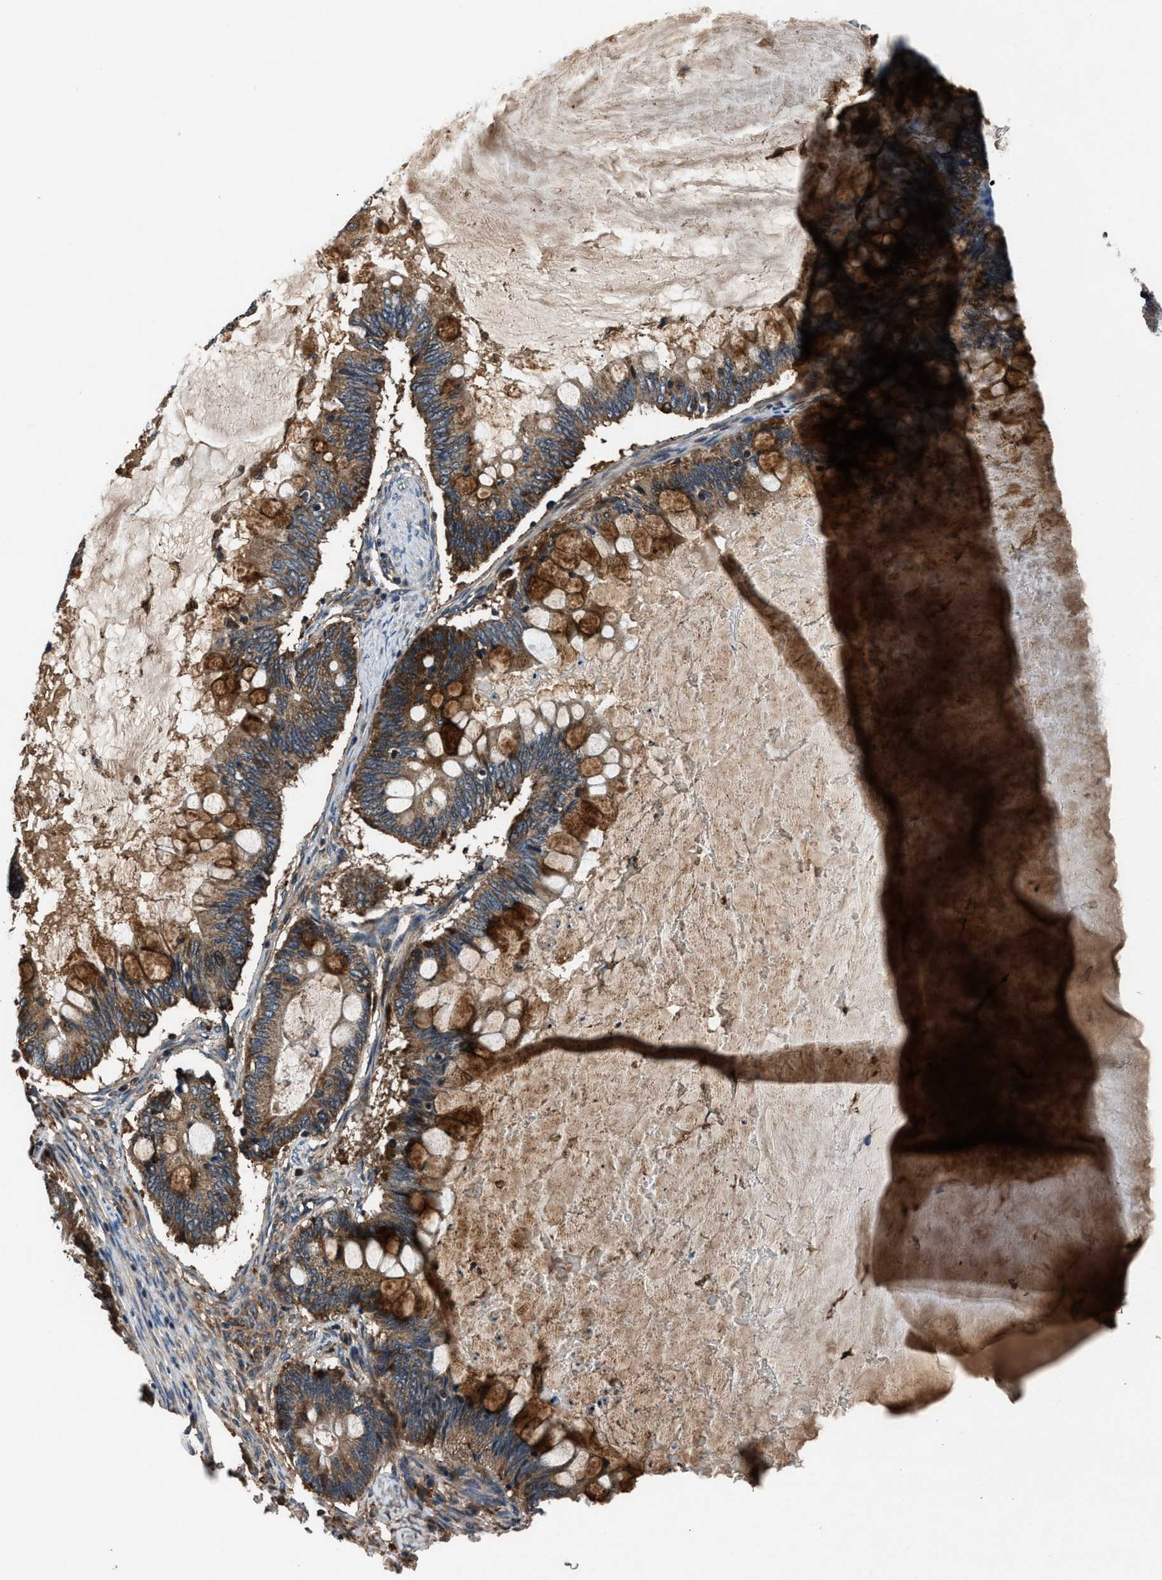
{"staining": {"intensity": "moderate", "quantity": ">75%", "location": "cytoplasmic/membranous"}, "tissue": "ovarian cancer", "cell_type": "Tumor cells", "image_type": "cancer", "snomed": [{"axis": "morphology", "description": "Cystadenocarcinoma, mucinous, NOS"}, {"axis": "topography", "description": "Ovary"}], "caption": "Immunohistochemical staining of human ovarian mucinous cystadenocarcinoma displays medium levels of moderate cytoplasmic/membranous protein positivity in about >75% of tumor cells.", "gene": "FAM221A", "patient": {"sex": "female", "age": 61}}